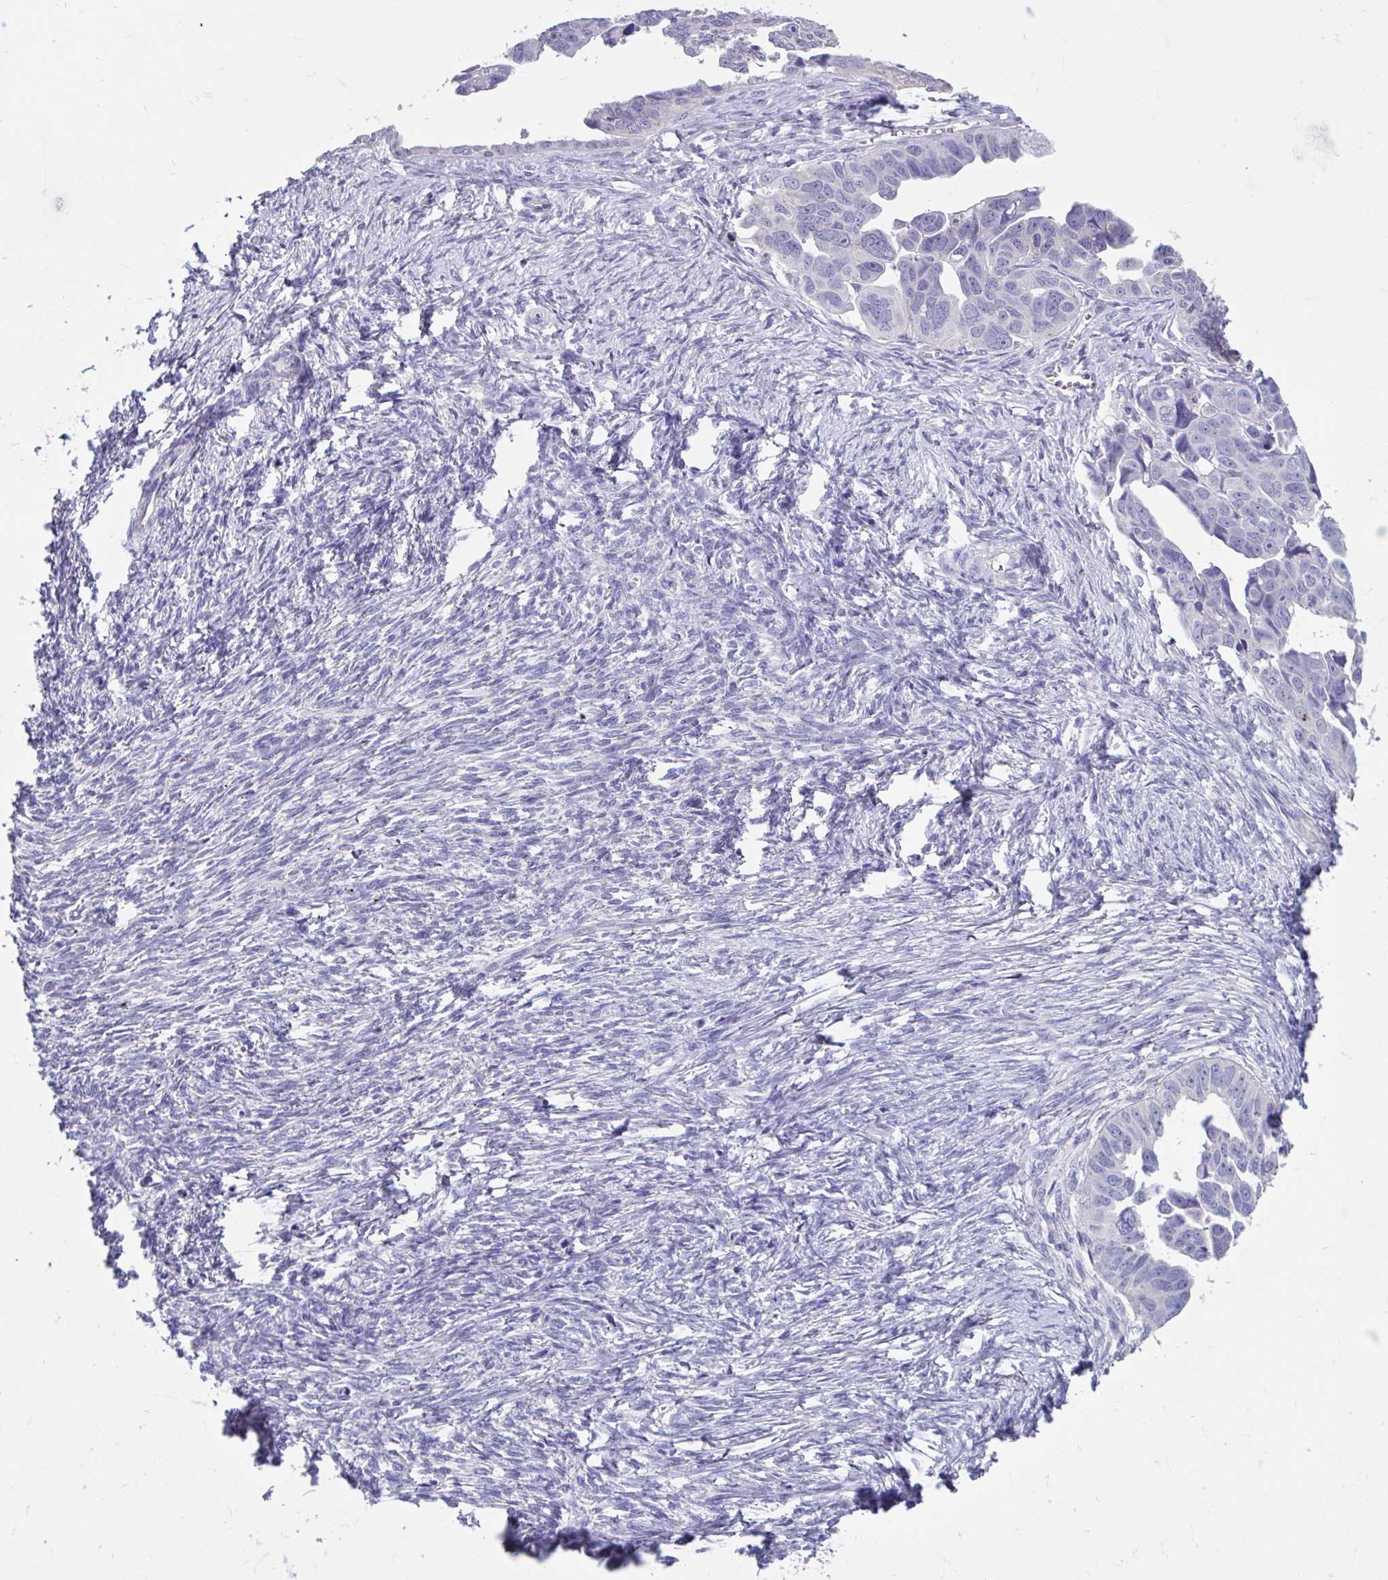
{"staining": {"intensity": "negative", "quantity": "none", "location": "none"}, "tissue": "ovarian cancer", "cell_type": "Tumor cells", "image_type": "cancer", "snomed": [{"axis": "morphology", "description": "Cystadenocarcinoma, serous, NOS"}, {"axis": "topography", "description": "Ovary"}], "caption": "This photomicrograph is of ovarian cancer stained with immunohistochemistry (IHC) to label a protein in brown with the nuclei are counter-stained blue. There is no positivity in tumor cells.", "gene": "GPR162", "patient": {"sex": "female", "age": 59}}